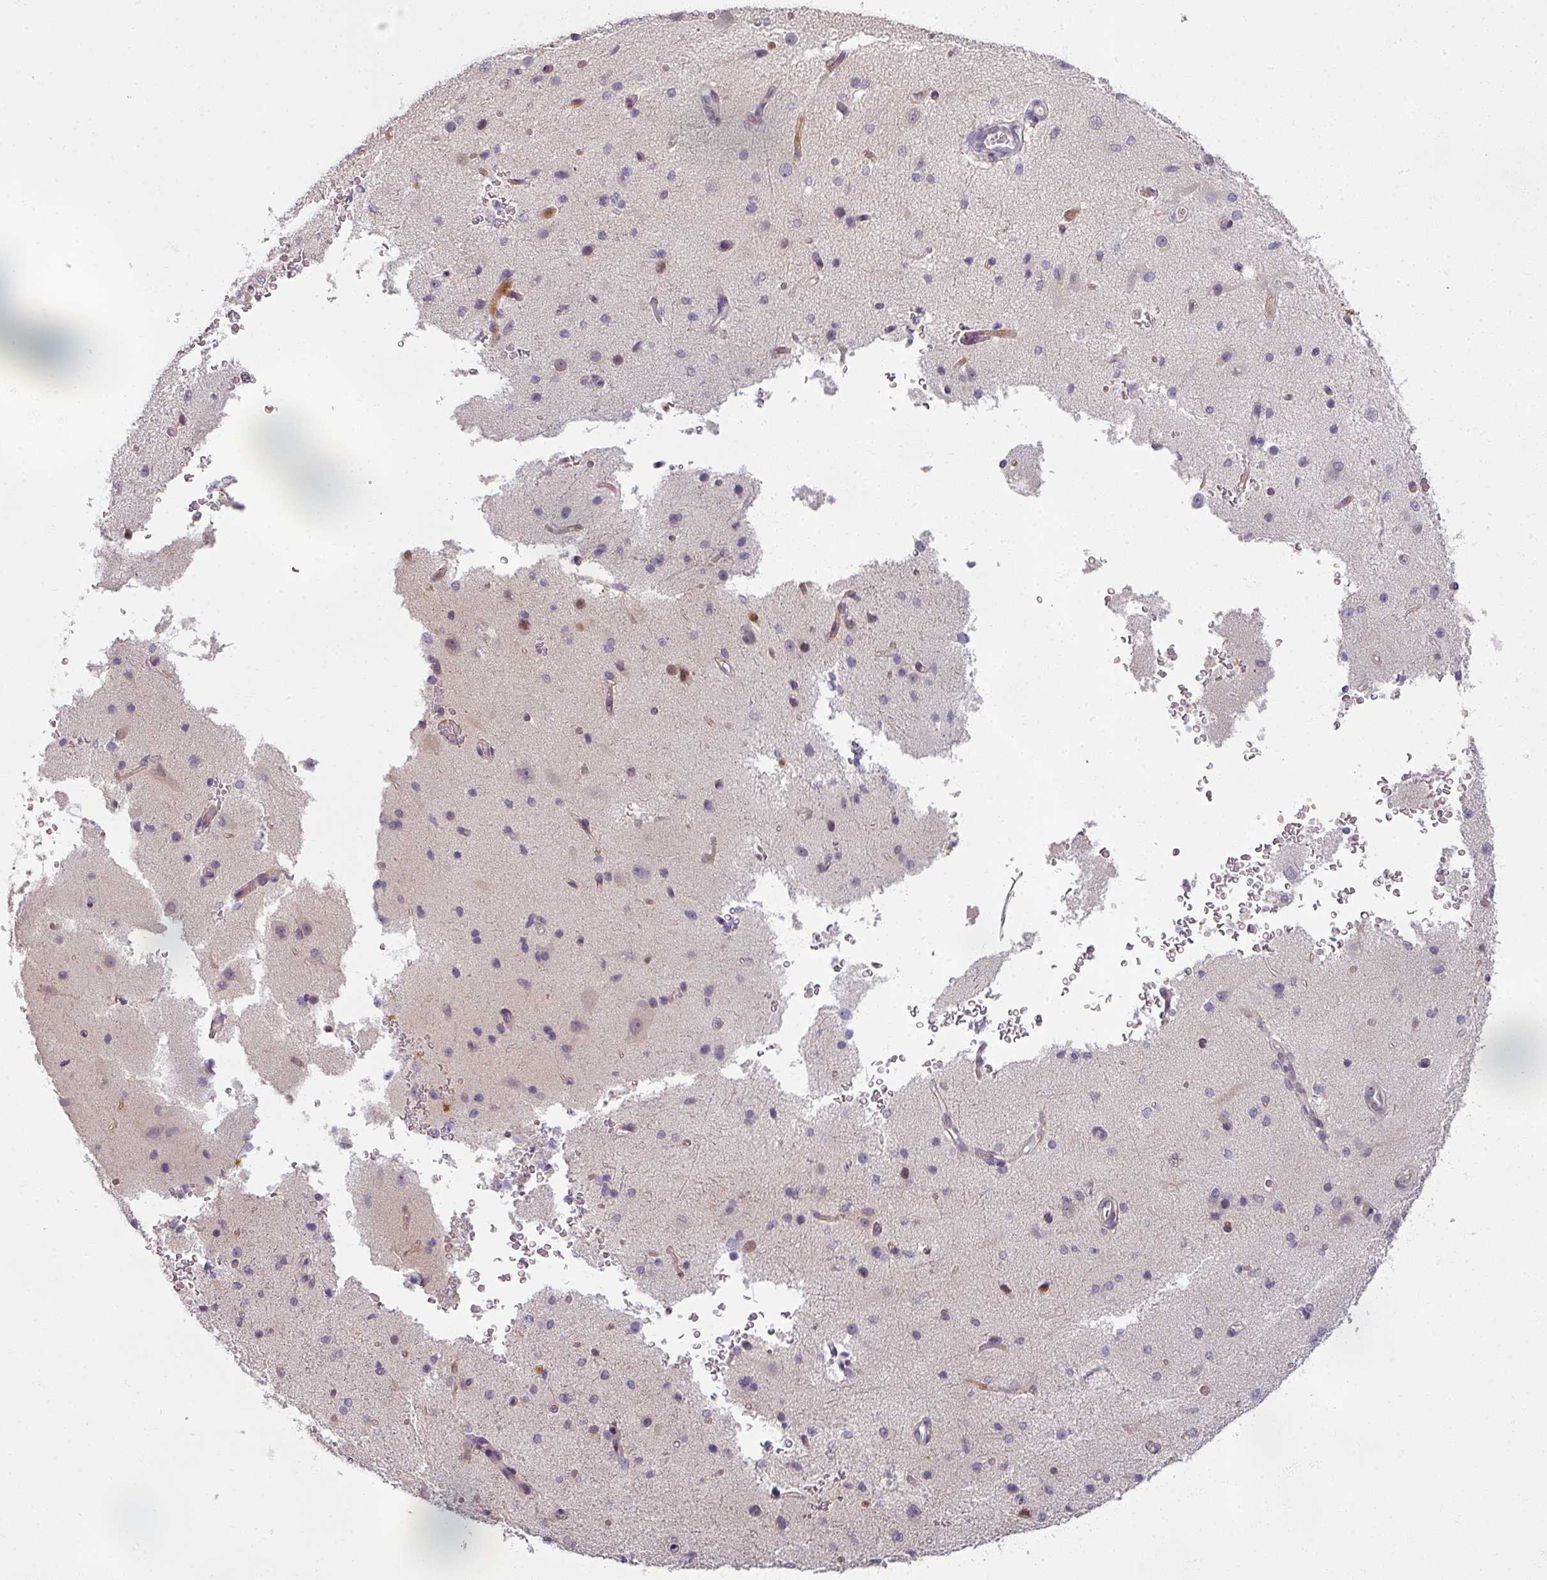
{"staining": {"intensity": "weak", "quantity": "25%-75%", "location": "cytoplasmic/membranous"}, "tissue": "cerebral cortex", "cell_type": "Endothelial cells", "image_type": "normal", "snomed": [{"axis": "morphology", "description": "Normal tissue, NOS"}, {"axis": "morphology", "description": "Inflammation, NOS"}, {"axis": "topography", "description": "Cerebral cortex"}], "caption": "Protein positivity by immunohistochemistry demonstrates weak cytoplasmic/membranous positivity in about 25%-75% of endothelial cells in benign cerebral cortex.", "gene": "MYMK", "patient": {"sex": "male", "age": 6}}